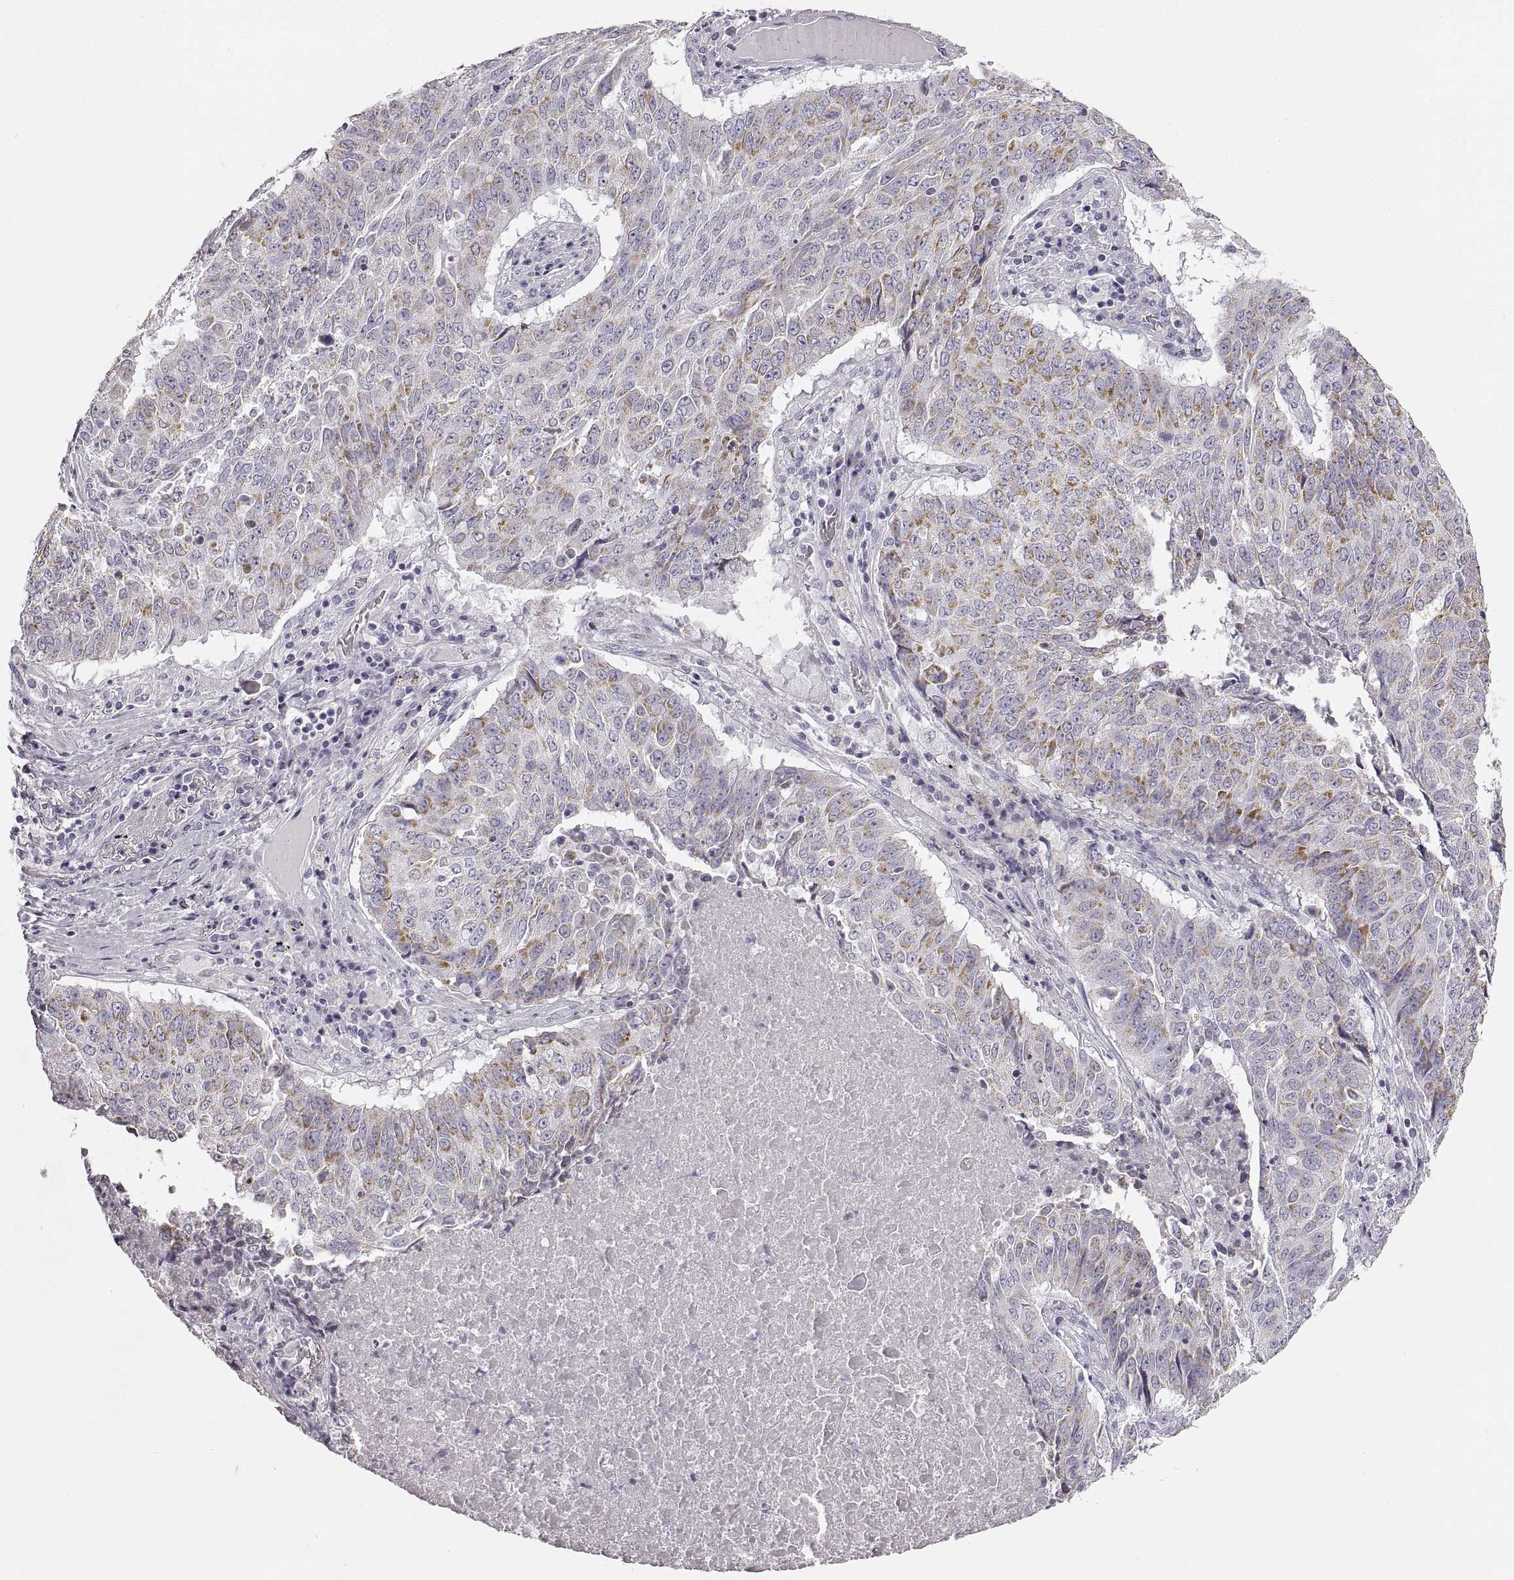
{"staining": {"intensity": "weak", "quantity": ">75%", "location": "cytoplasmic/membranous"}, "tissue": "lung cancer", "cell_type": "Tumor cells", "image_type": "cancer", "snomed": [{"axis": "morphology", "description": "Normal tissue, NOS"}, {"axis": "morphology", "description": "Squamous cell carcinoma, NOS"}, {"axis": "topography", "description": "Bronchus"}, {"axis": "topography", "description": "Lung"}], "caption": "Lung cancer (squamous cell carcinoma) tissue displays weak cytoplasmic/membranous positivity in approximately >75% of tumor cells, visualized by immunohistochemistry. (DAB (3,3'-diaminobenzidine) IHC, brown staining for protein, blue staining for nuclei).", "gene": "RDH13", "patient": {"sex": "male", "age": 64}}